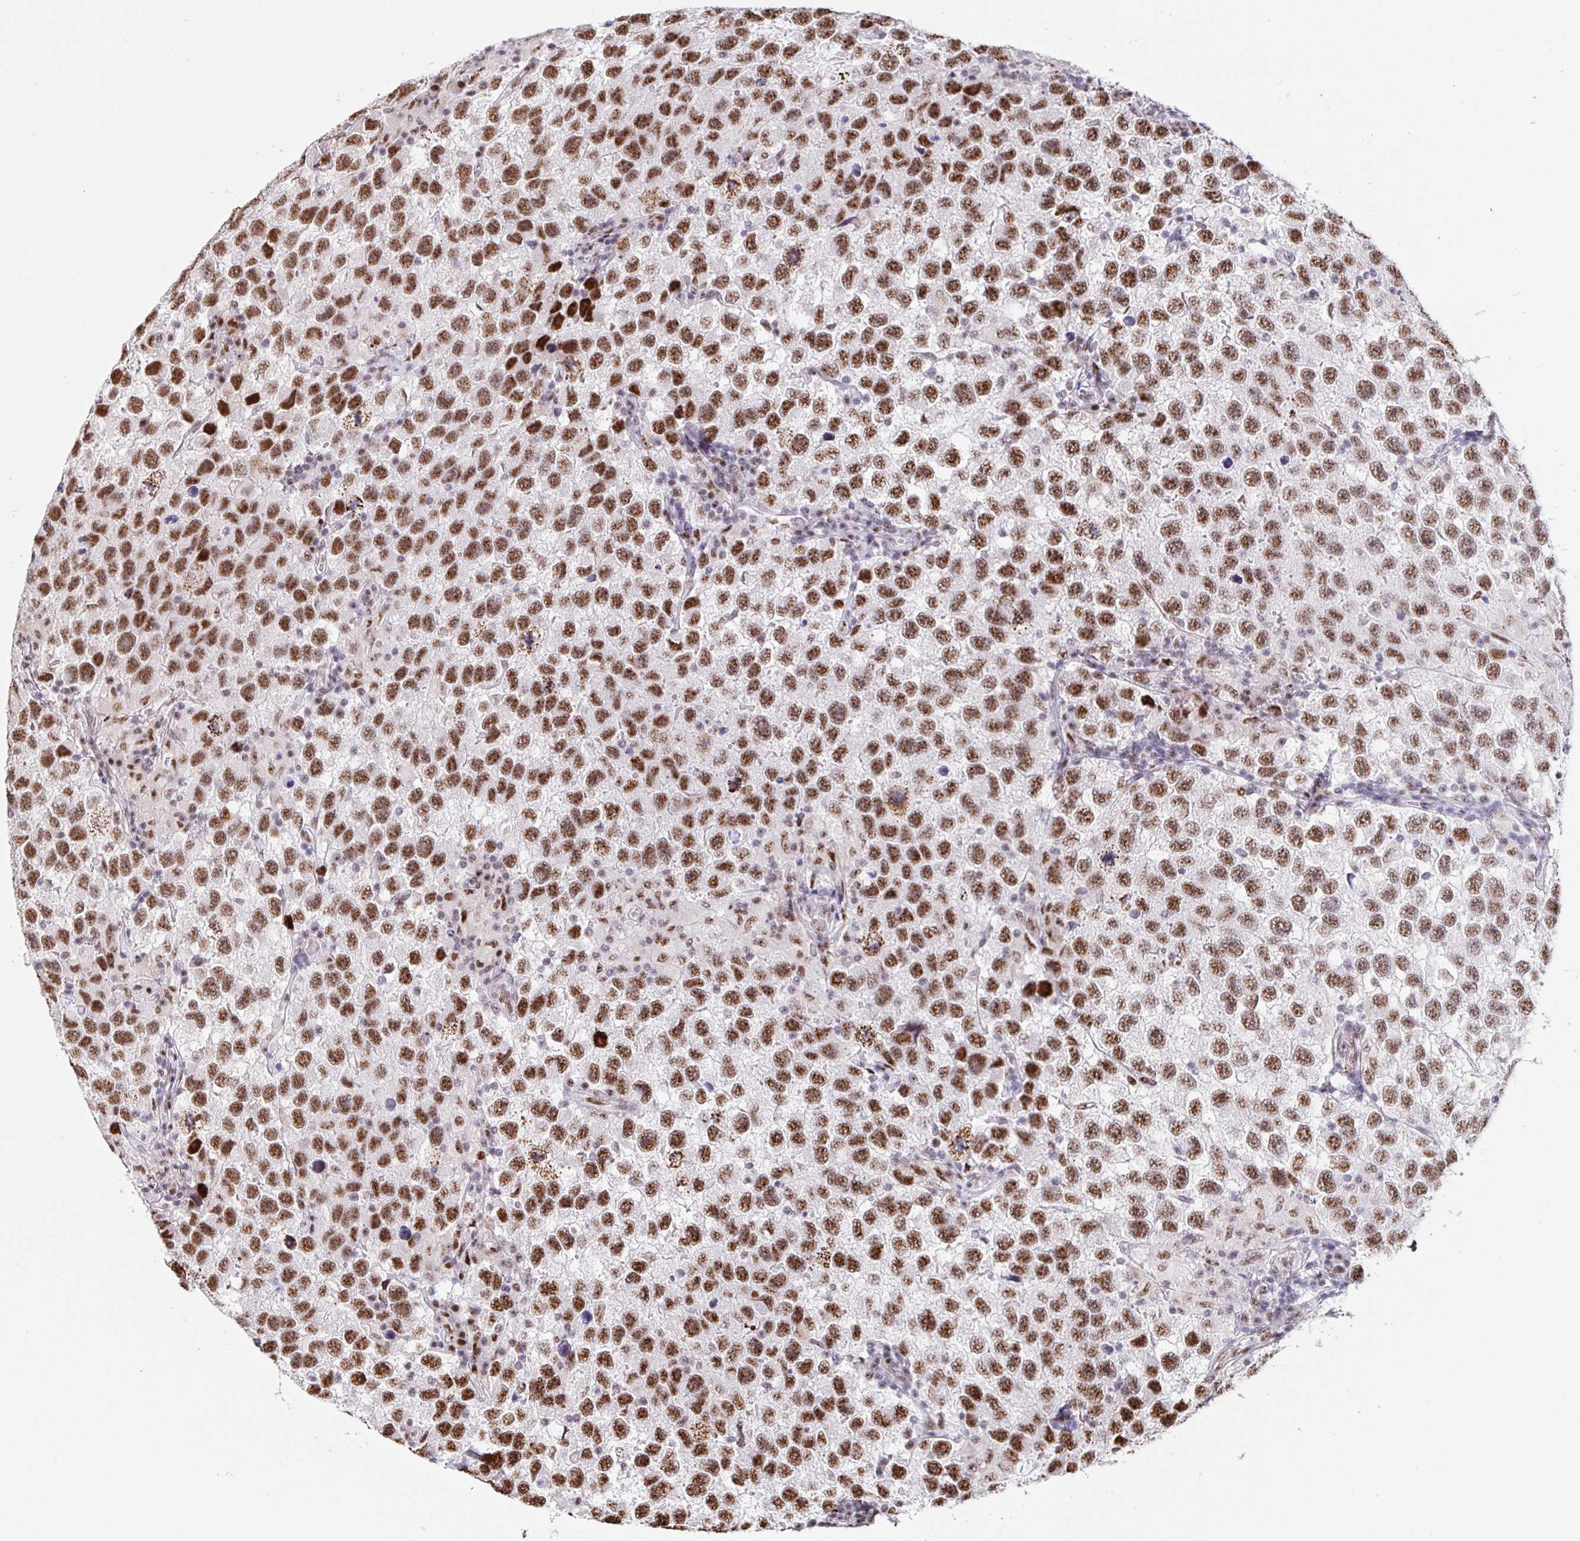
{"staining": {"intensity": "moderate", "quantity": ">75%", "location": "nuclear"}, "tissue": "testis cancer", "cell_type": "Tumor cells", "image_type": "cancer", "snomed": [{"axis": "morphology", "description": "Seminoma, NOS"}, {"axis": "topography", "description": "Testis"}], "caption": "Tumor cells demonstrate moderate nuclear positivity in approximately >75% of cells in testis cancer (seminoma). The protein of interest is shown in brown color, while the nuclei are stained blue.", "gene": "SETD5", "patient": {"sex": "male", "age": 26}}